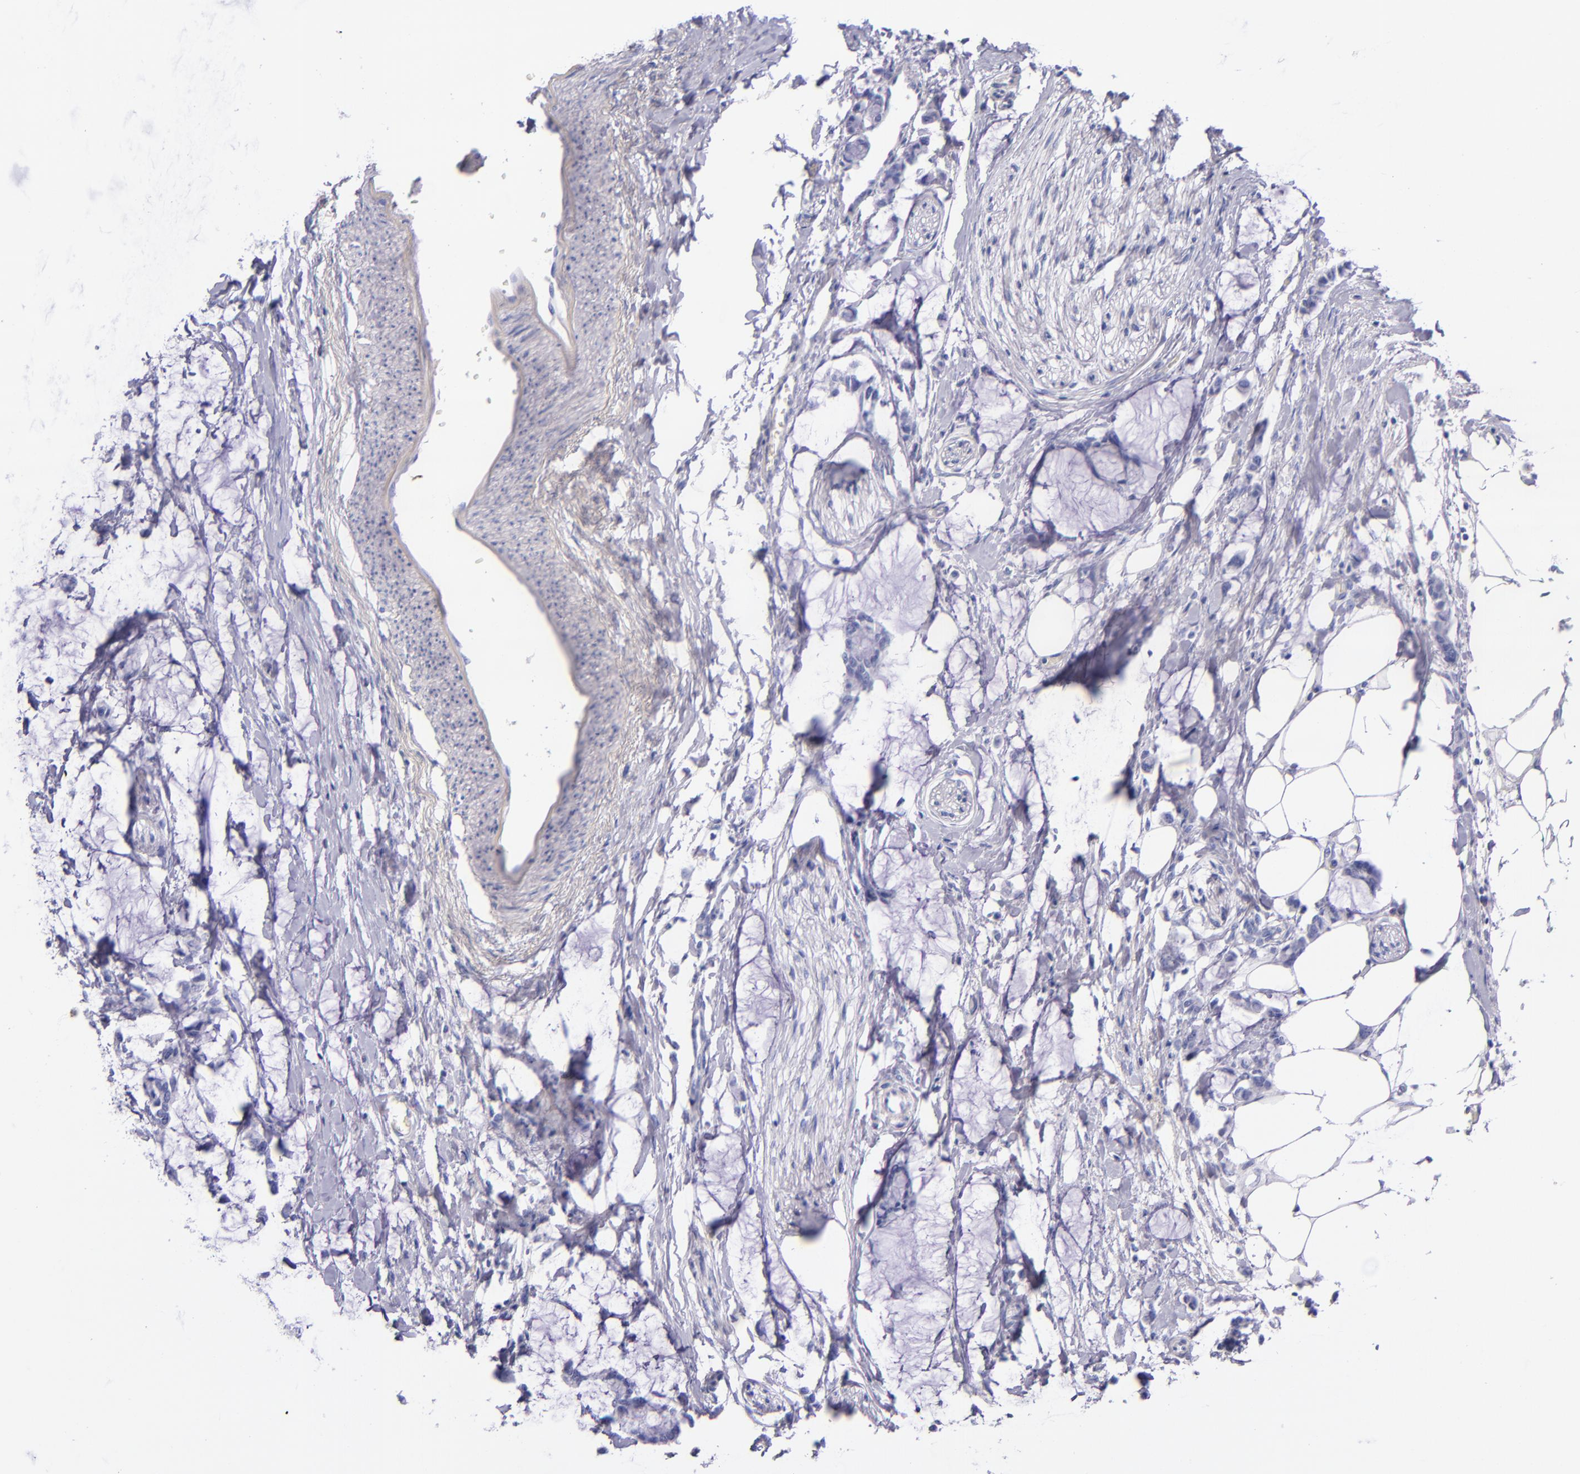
{"staining": {"intensity": "negative", "quantity": "none", "location": "none"}, "tissue": "colorectal cancer", "cell_type": "Tumor cells", "image_type": "cancer", "snomed": [{"axis": "morphology", "description": "Normal tissue, NOS"}, {"axis": "morphology", "description": "Adenocarcinoma, NOS"}, {"axis": "topography", "description": "Colon"}, {"axis": "topography", "description": "Peripheral nerve tissue"}], "caption": "Immunohistochemical staining of colorectal cancer (adenocarcinoma) exhibits no significant staining in tumor cells.", "gene": "LAG3", "patient": {"sex": "male", "age": 14}}